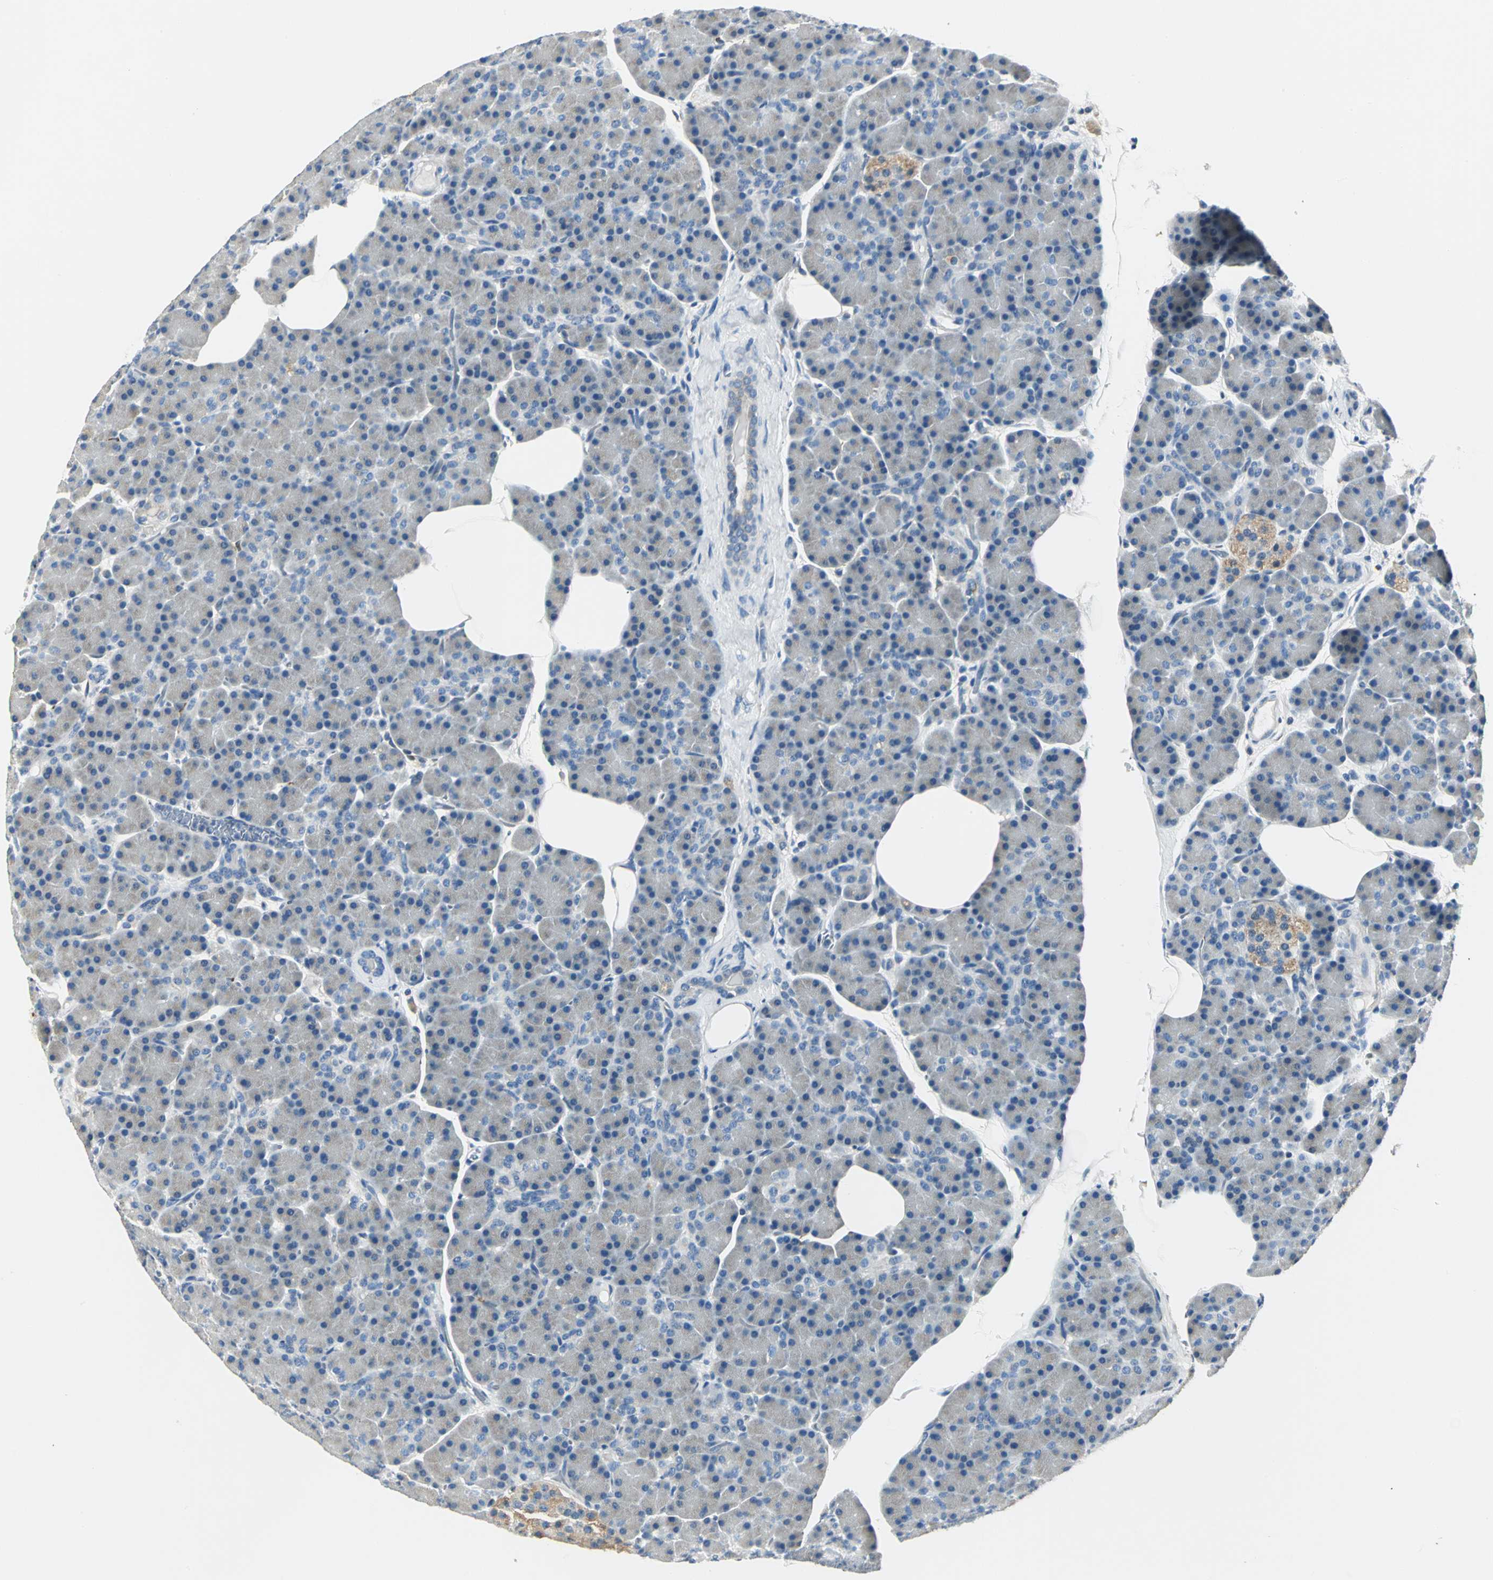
{"staining": {"intensity": "weak", "quantity": "25%-75%", "location": "cytoplasmic/membranous"}, "tissue": "pancreas", "cell_type": "Exocrine glandular cells", "image_type": "normal", "snomed": [{"axis": "morphology", "description": "Normal tissue, NOS"}, {"axis": "topography", "description": "Pancreas"}], "caption": "A brown stain shows weak cytoplasmic/membranous expression of a protein in exocrine glandular cells of normal human pancreas. (Brightfield microscopy of DAB IHC at high magnification).", "gene": "B3GNT2", "patient": {"sex": "female", "age": 43}}